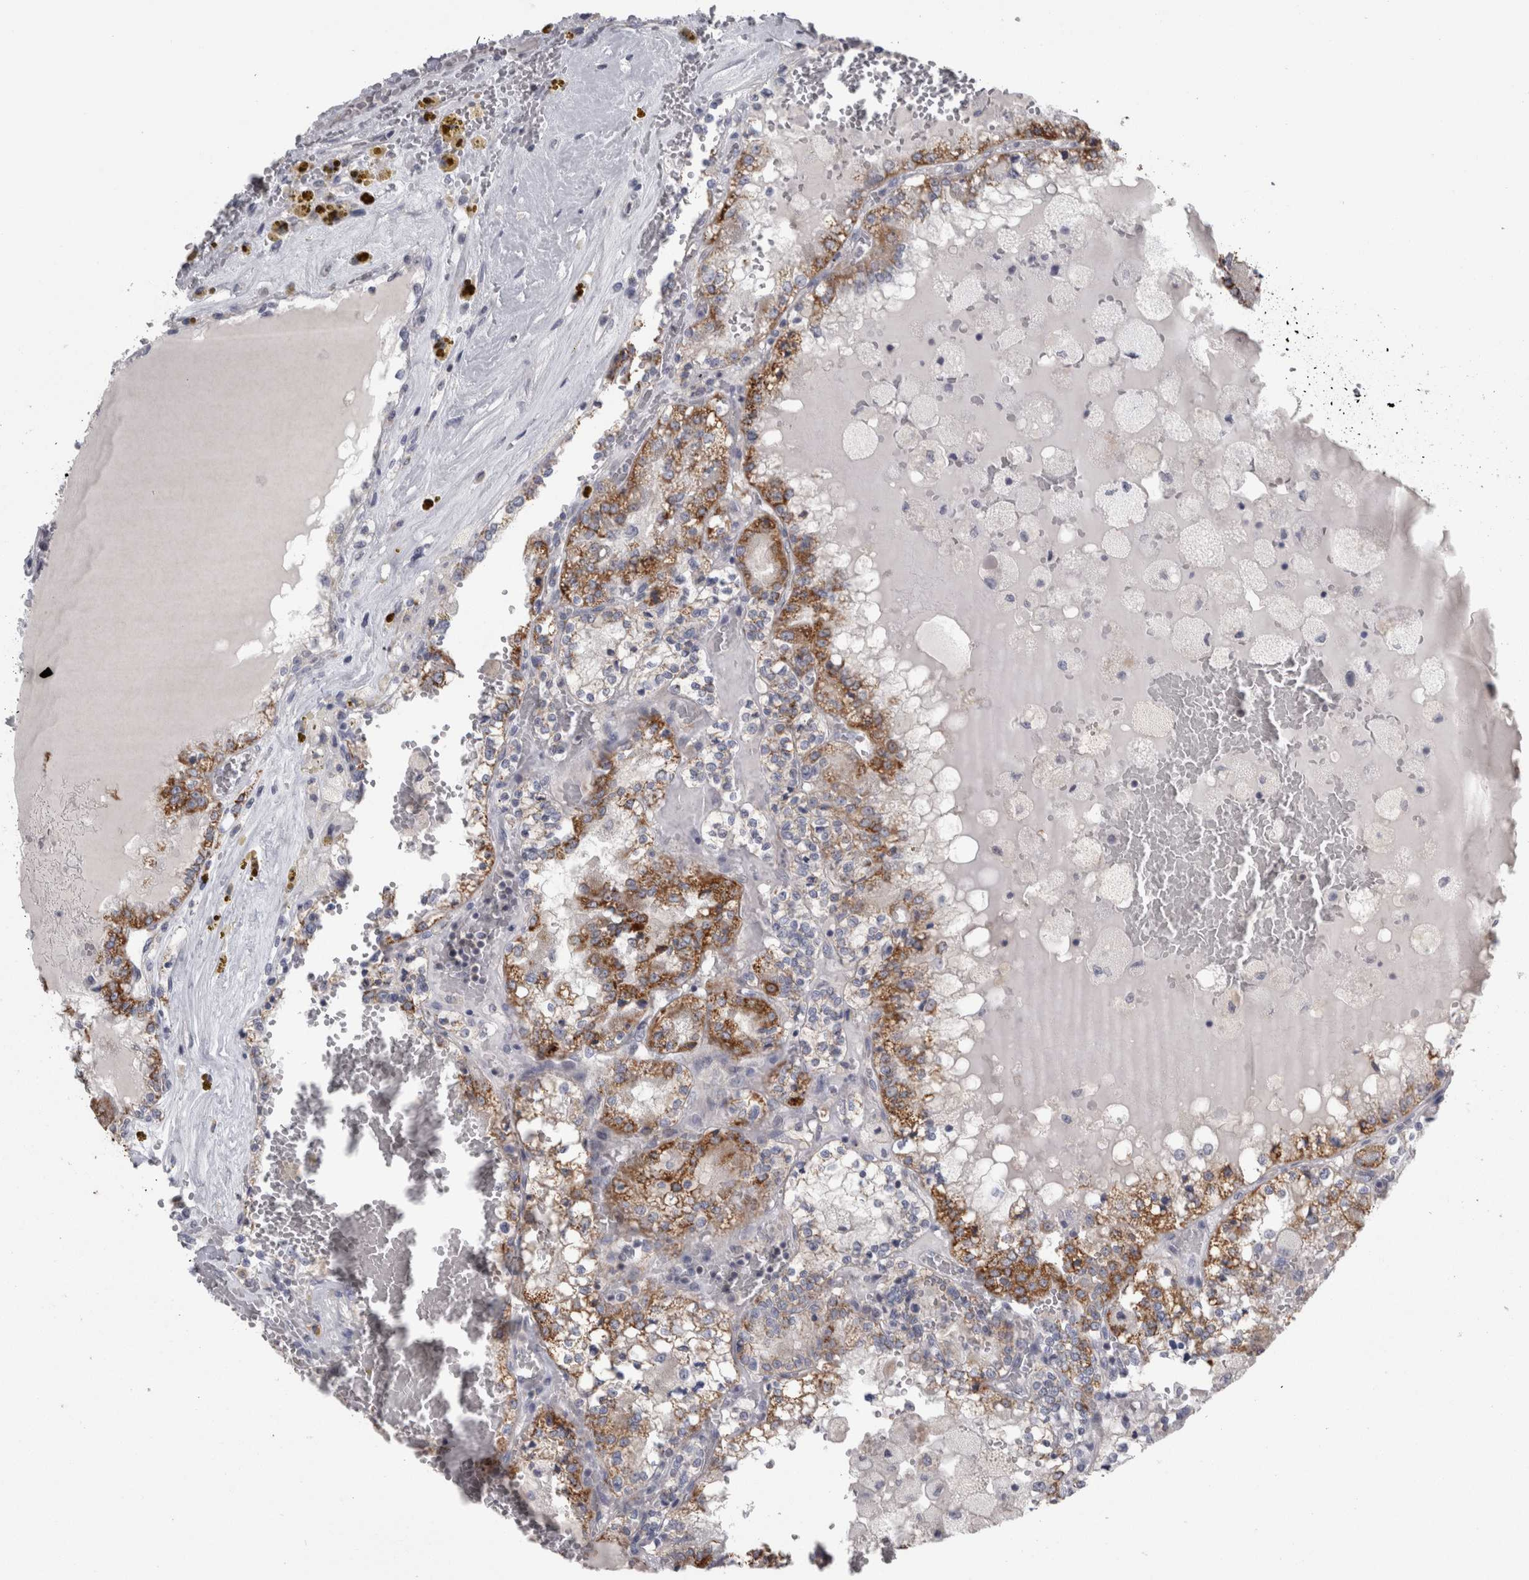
{"staining": {"intensity": "moderate", "quantity": ">75%", "location": "cytoplasmic/membranous"}, "tissue": "renal cancer", "cell_type": "Tumor cells", "image_type": "cancer", "snomed": [{"axis": "morphology", "description": "Adenocarcinoma, NOS"}, {"axis": "topography", "description": "Kidney"}], "caption": "A high-resolution image shows immunohistochemistry staining of renal cancer (adenocarcinoma), which shows moderate cytoplasmic/membranous expression in approximately >75% of tumor cells.", "gene": "TCAP", "patient": {"sex": "female", "age": 56}}